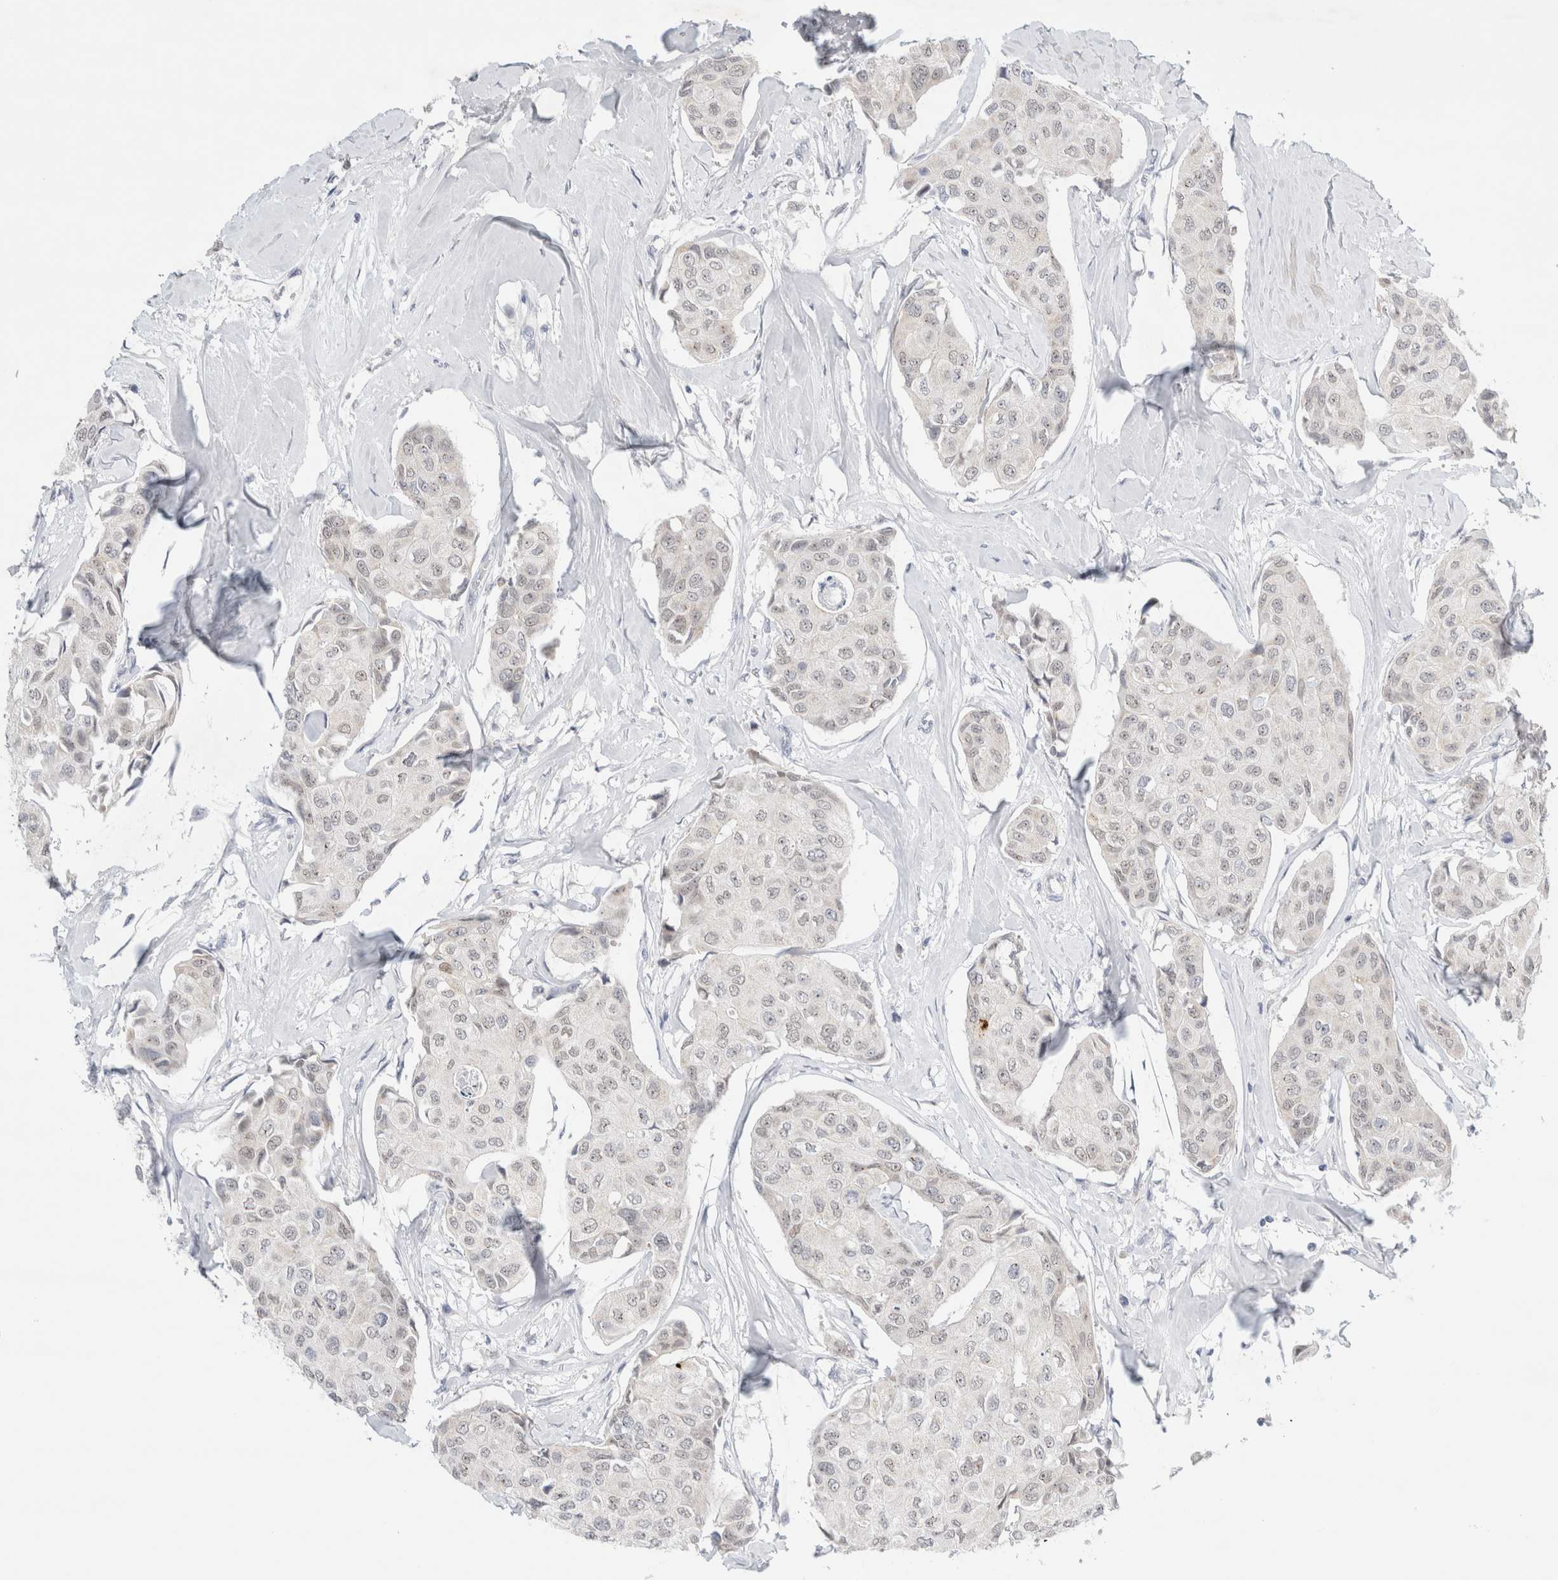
{"staining": {"intensity": "weak", "quantity": "25%-75%", "location": "nuclear"}, "tissue": "breast cancer", "cell_type": "Tumor cells", "image_type": "cancer", "snomed": [{"axis": "morphology", "description": "Duct carcinoma"}, {"axis": "topography", "description": "Breast"}], "caption": "Infiltrating ductal carcinoma (breast) stained with immunohistochemistry displays weak nuclear staining in approximately 25%-75% of tumor cells. The staining is performed using DAB brown chromogen to label protein expression. The nuclei are counter-stained blue using hematoxylin.", "gene": "SLC22A12", "patient": {"sex": "female", "age": 80}}